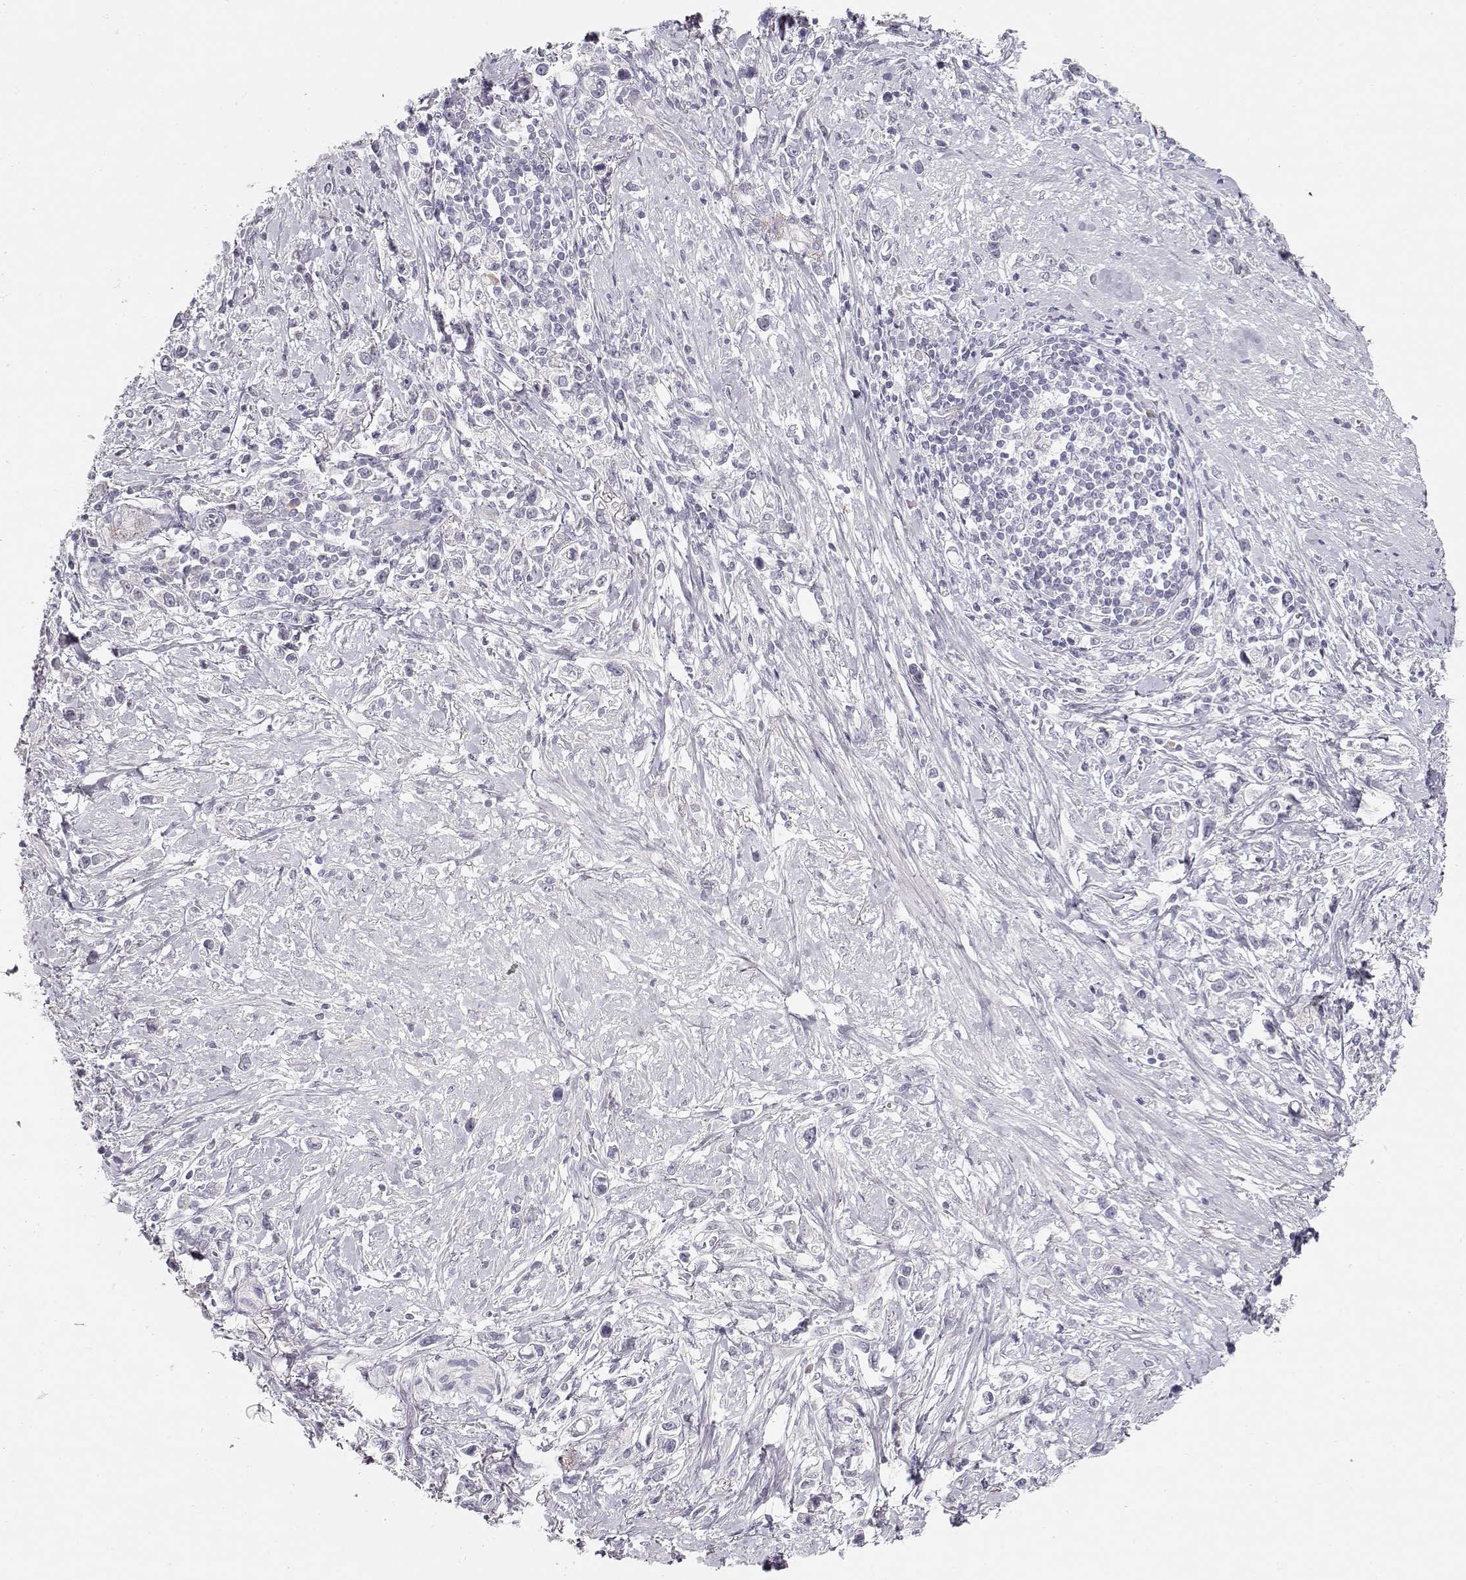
{"staining": {"intensity": "negative", "quantity": "none", "location": "none"}, "tissue": "stomach cancer", "cell_type": "Tumor cells", "image_type": "cancer", "snomed": [{"axis": "morphology", "description": "Adenocarcinoma, NOS"}, {"axis": "topography", "description": "Stomach"}], "caption": "The micrograph displays no staining of tumor cells in stomach cancer (adenocarcinoma). (Stains: DAB immunohistochemistry with hematoxylin counter stain, Microscopy: brightfield microscopy at high magnification).", "gene": "TTC26", "patient": {"sex": "male", "age": 63}}